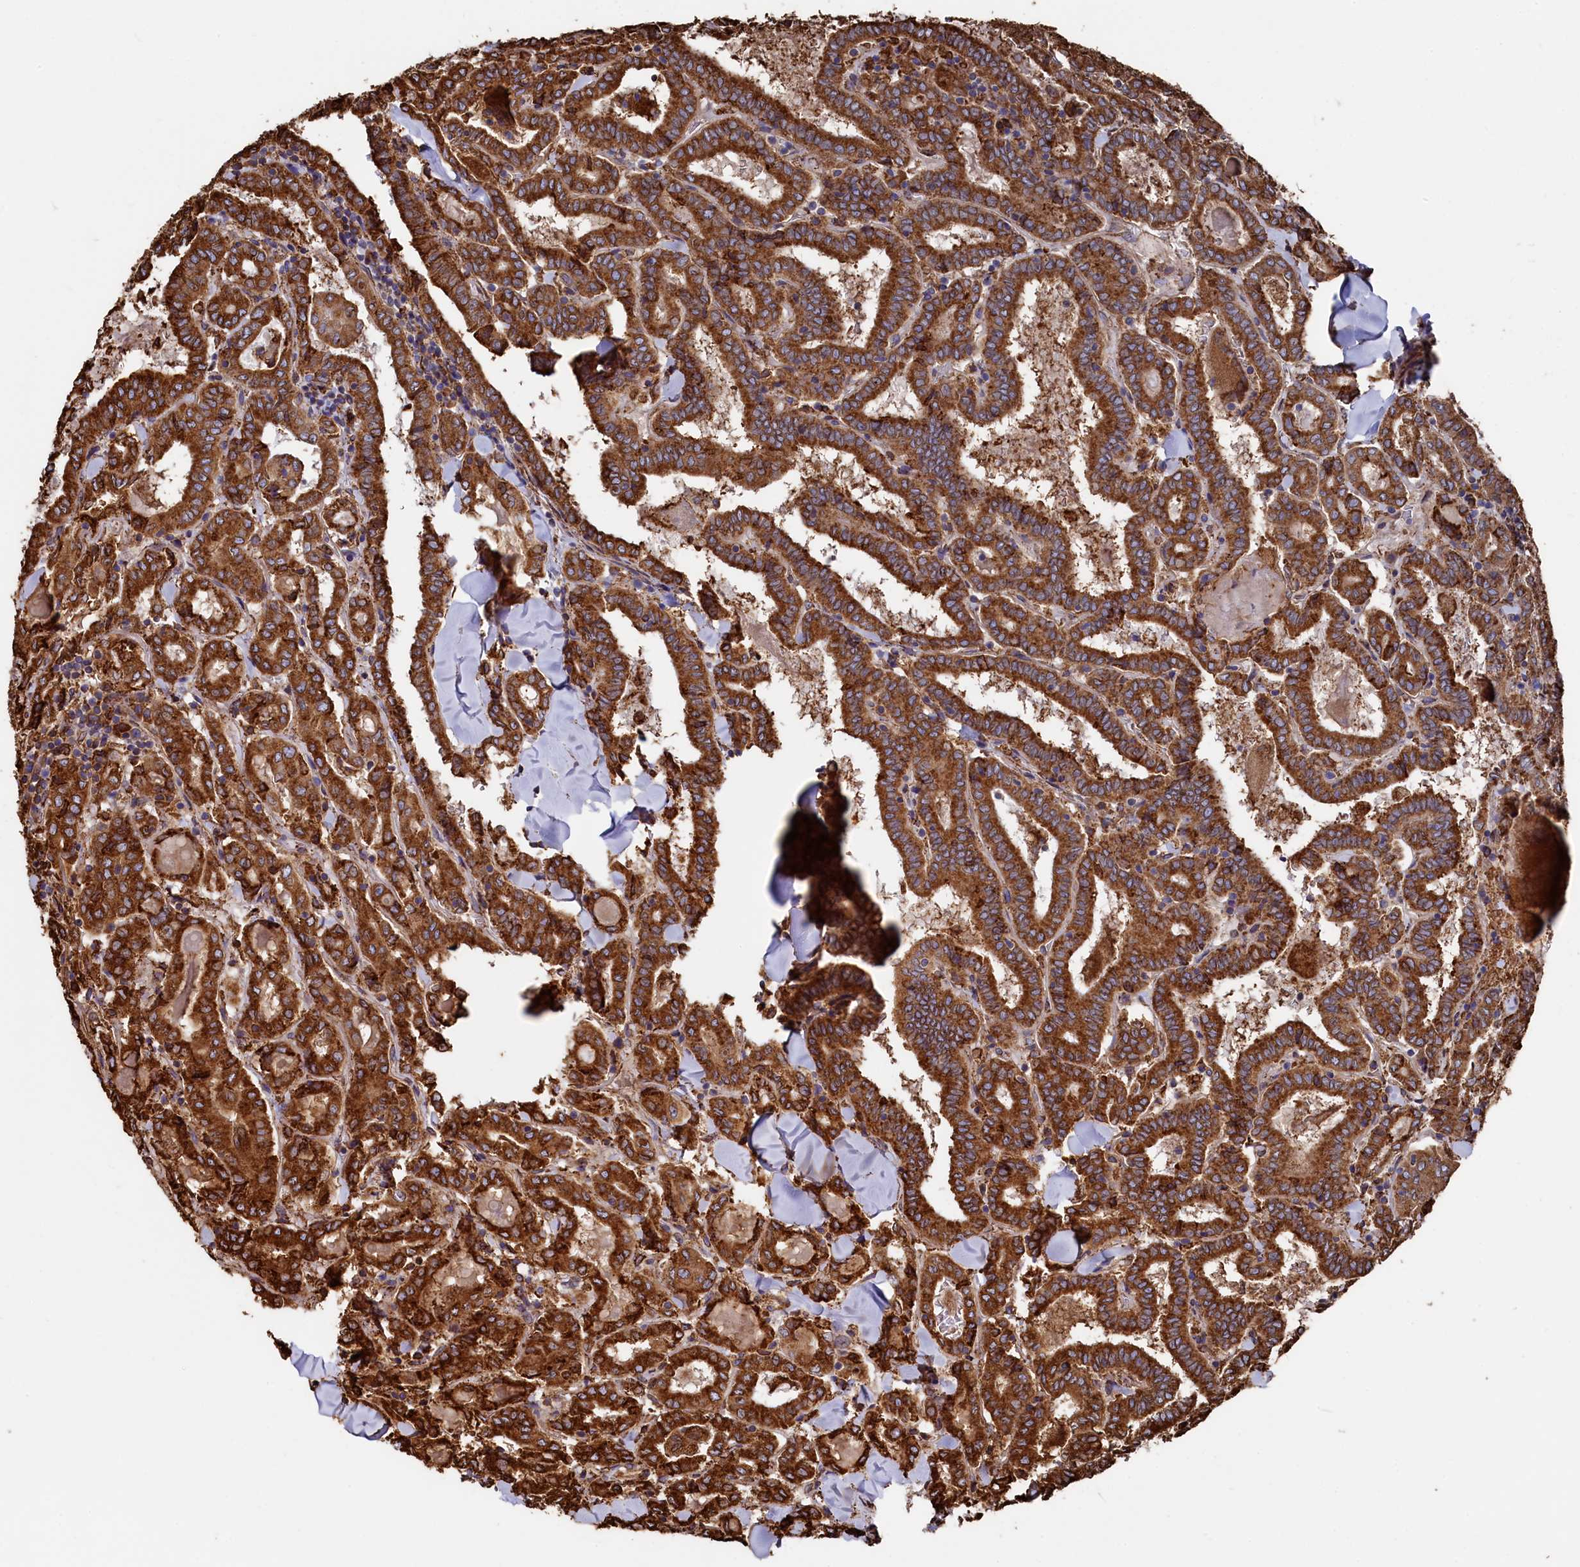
{"staining": {"intensity": "strong", "quantity": ">75%", "location": "cytoplasmic/membranous"}, "tissue": "thyroid cancer", "cell_type": "Tumor cells", "image_type": "cancer", "snomed": [{"axis": "morphology", "description": "Papillary adenocarcinoma, NOS"}, {"axis": "topography", "description": "Thyroid gland"}], "caption": "High-magnification brightfield microscopy of thyroid cancer stained with DAB (brown) and counterstained with hematoxylin (blue). tumor cells exhibit strong cytoplasmic/membranous expression is identified in about>75% of cells.", "gene": "NEURL1B", "patient": {"sex": "female", "age": 72}}